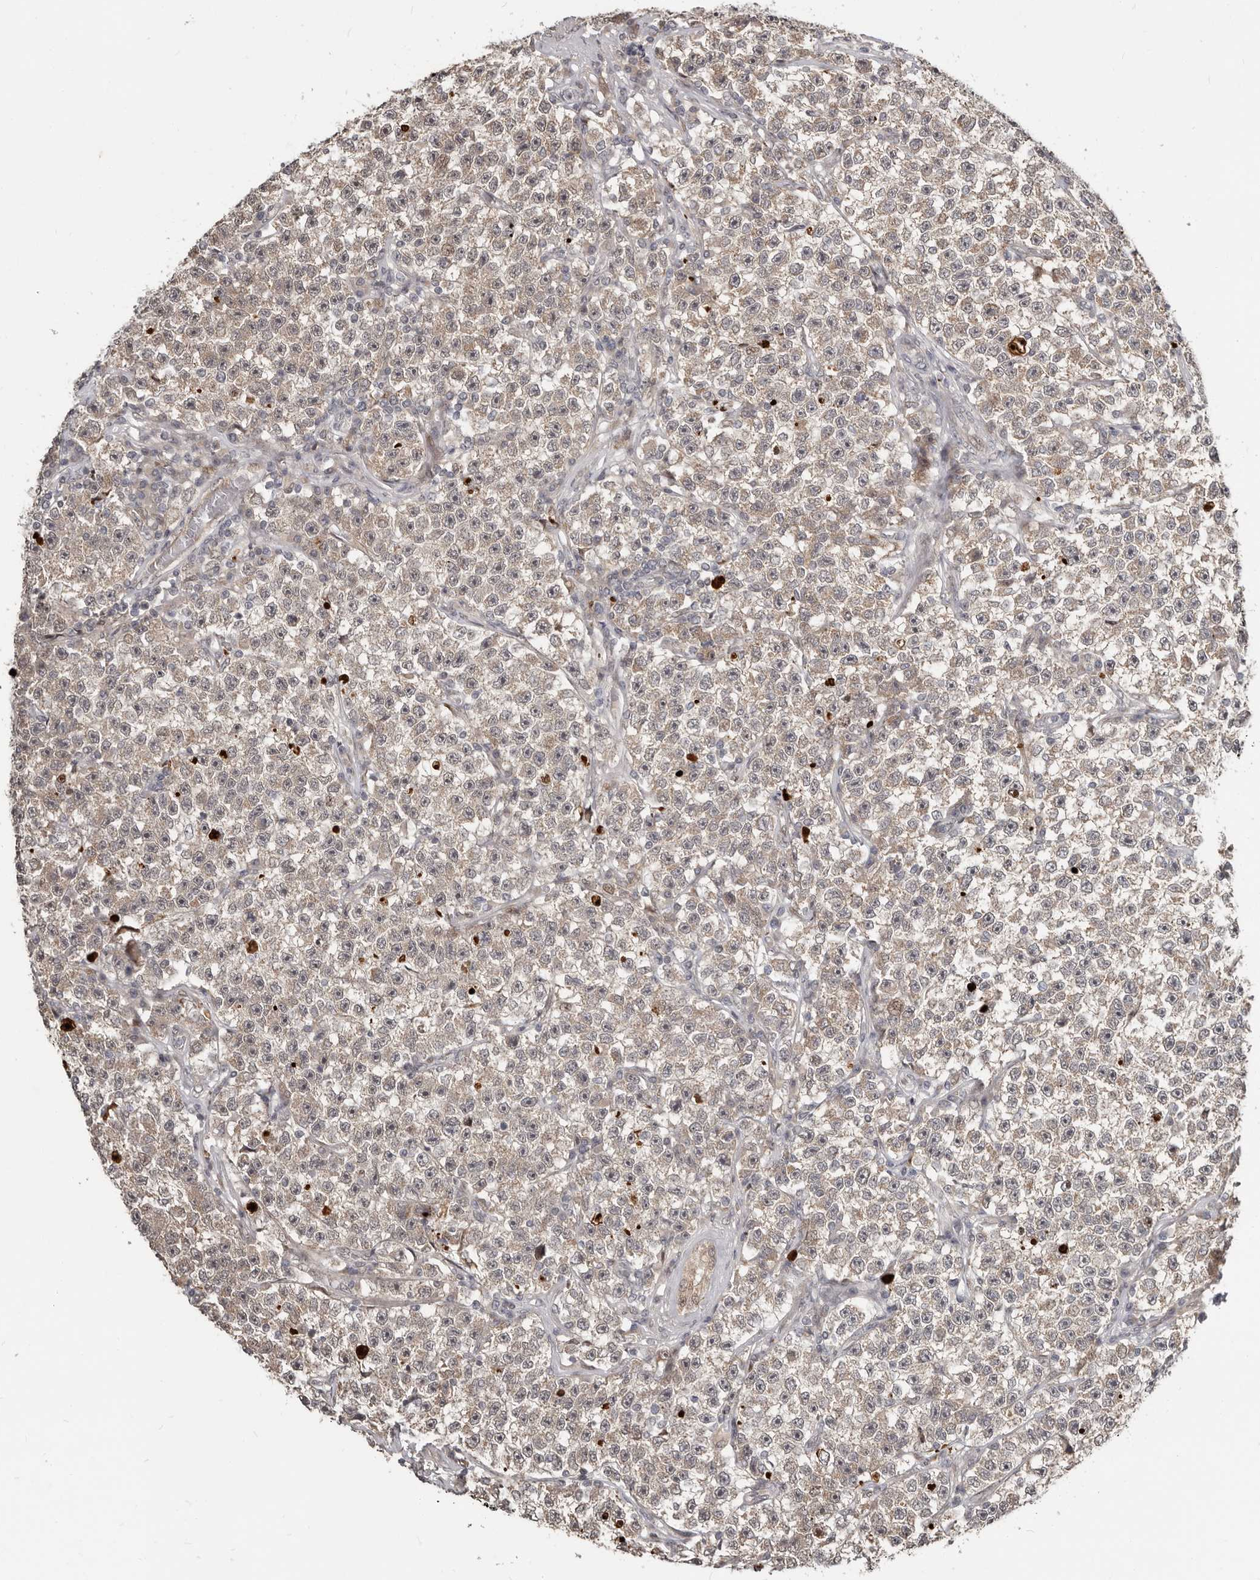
{"staining": {"intensity": "weak", "quantity": "25%-75%", "location": "cytoplasmic/membranous"}, "tissue": "testis cancer", "cell_type": "Tumor cells", "image_type": "cancer", "snomed": [{"axis": "morphology", "description": "Seminoma, NOS"}, {"axis": "topography", "description": "Testis"}], "caption": "Weak cytoplasmic/membranous positivity for a protein is appreciated in about 25%-75% of tumor cells of testis cancer using immunohistochemistry (IHC).", "gene": "APOL6", "patient": {"sex": "male", "age": 22}}